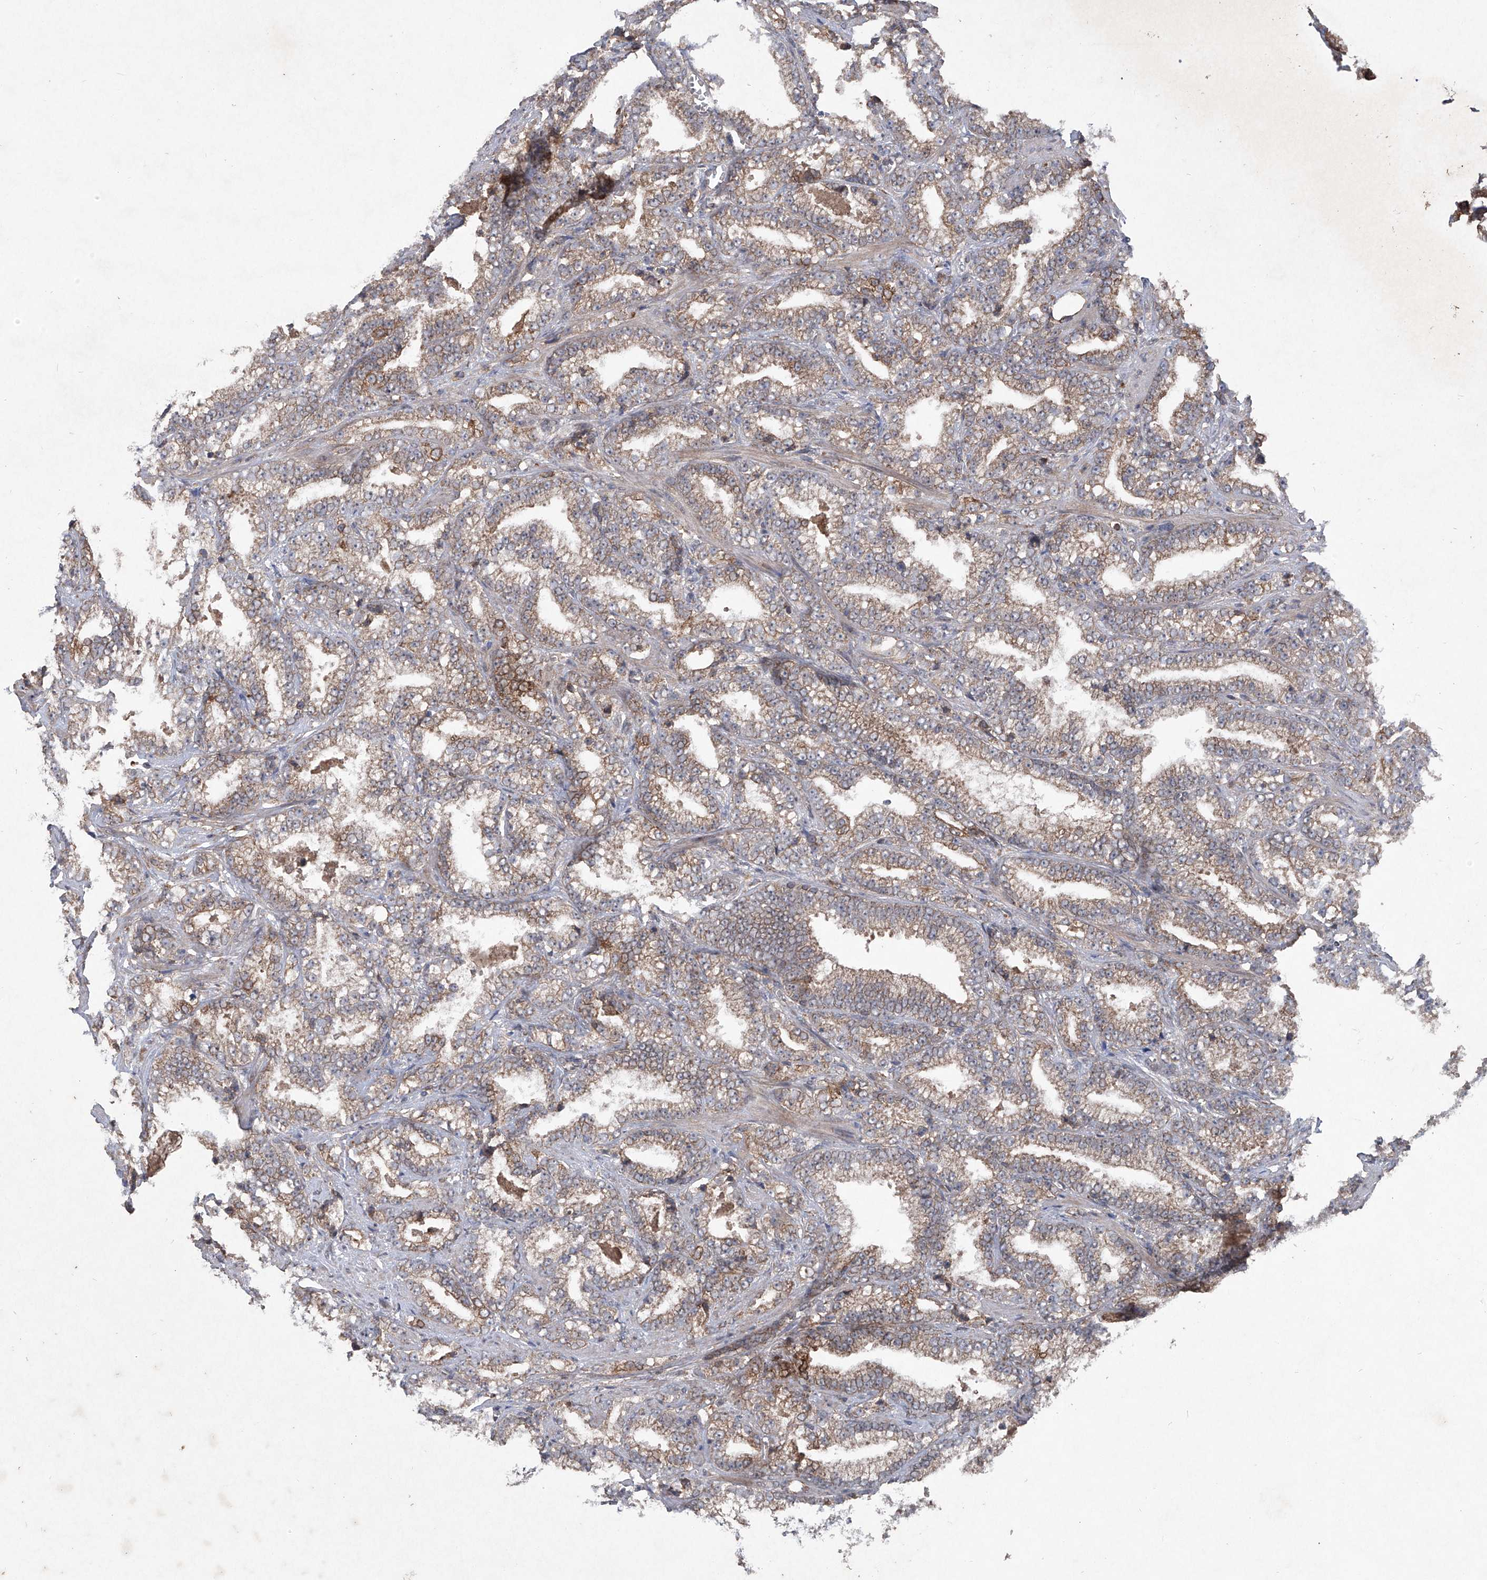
{"staining": {"intensity": "moderate", "quantity": ">75%", "location": "cytoplasmic/membranous"}, "tissue": "prostate cancer", "cell_type": "Tumor cells", "image_type": "cancer", "snomed": [{"axis": "morphology", "description": "Adenocarcinoma, High grade"}, {"axis": "topography", "description": "Prostate and seminal vesicle, NOS"}], "caption": "An immunohistochemistry (IHC) photomicrograph of tumor tissue is shown. Protein staining in brown shows moderate cytoplasmic/membranous positivity in prostate high-grade adenocarcinoma within tumor cells.", "gene": "SUMF2", "patient": {"sex": "male", "age": 67}}